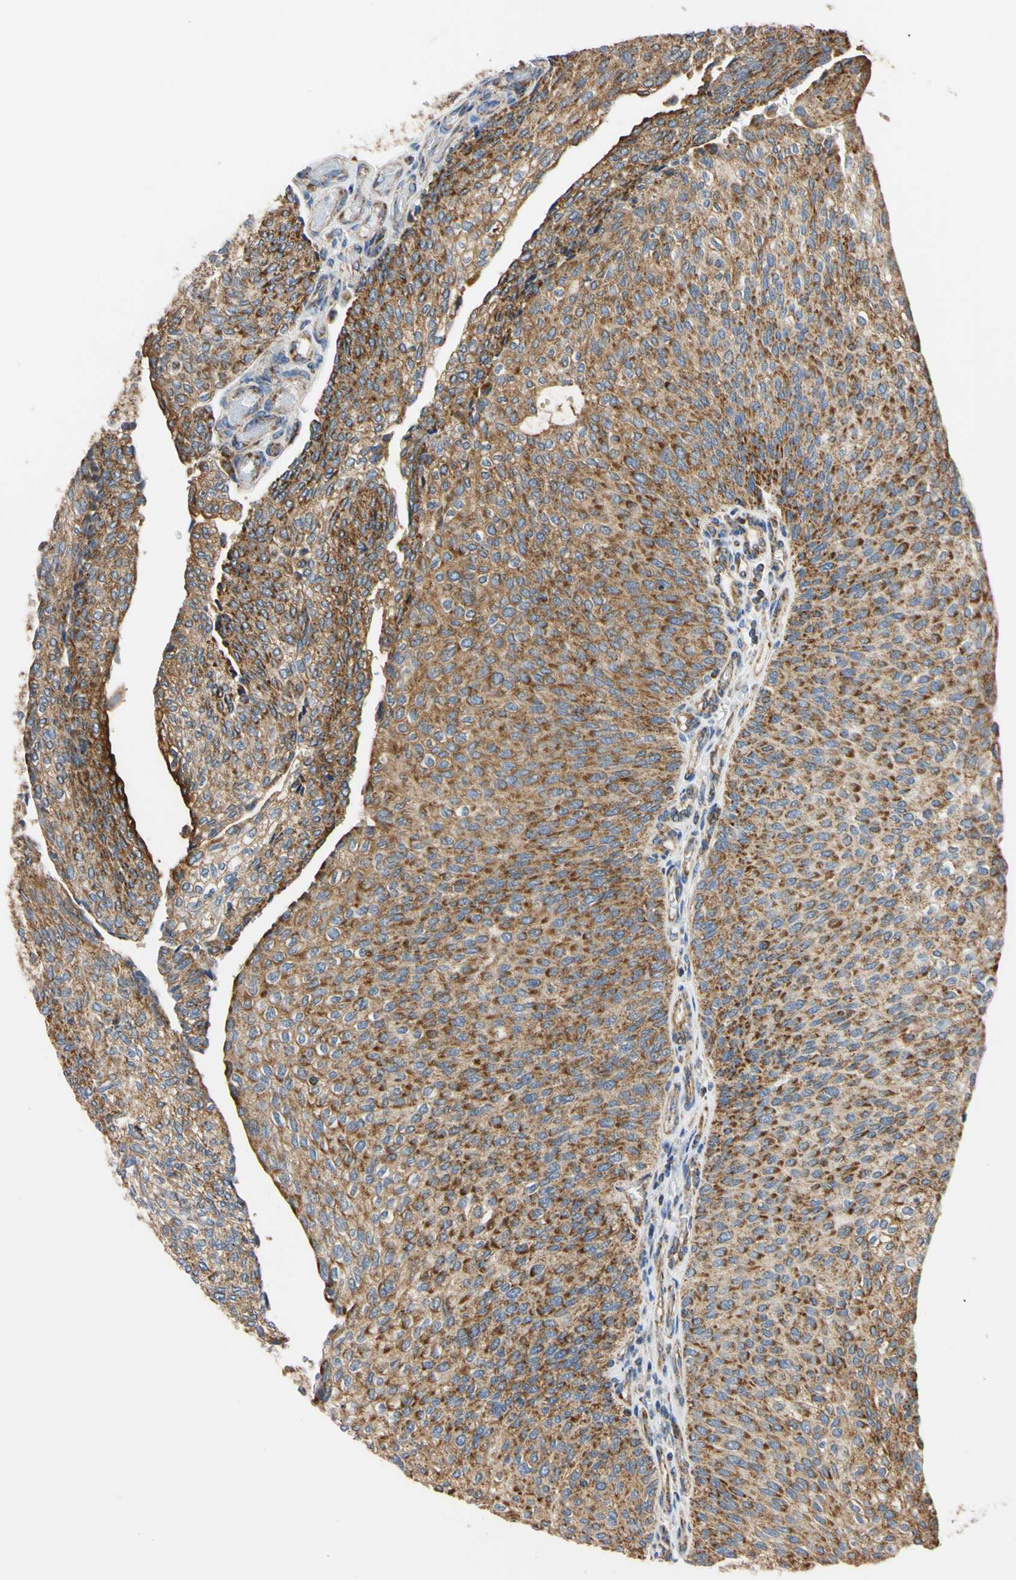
{"staining": {"intensity": "strong", "quantity": ">75%", "location": "cytoplasmic/membranous"}, "tissue": "urothelial cancer", "cell_type": "Tumor cells", "image_type": "cancer", "snomed": [{"axis": "morphology", "description": "Urothelial carcinoma, Low grade"}, {"axis": "topography", "description": "Urinary bladder"}], "caption": "Immunohistochemistry micrograph of human urothelial cancer stained for a protein (brown), which exhibits high levels of strong cytoplasmic/membranous expression in about >75% of tumor cells.", "gene": "CLPP", "patient": {"sex": "female", "age": 79}}